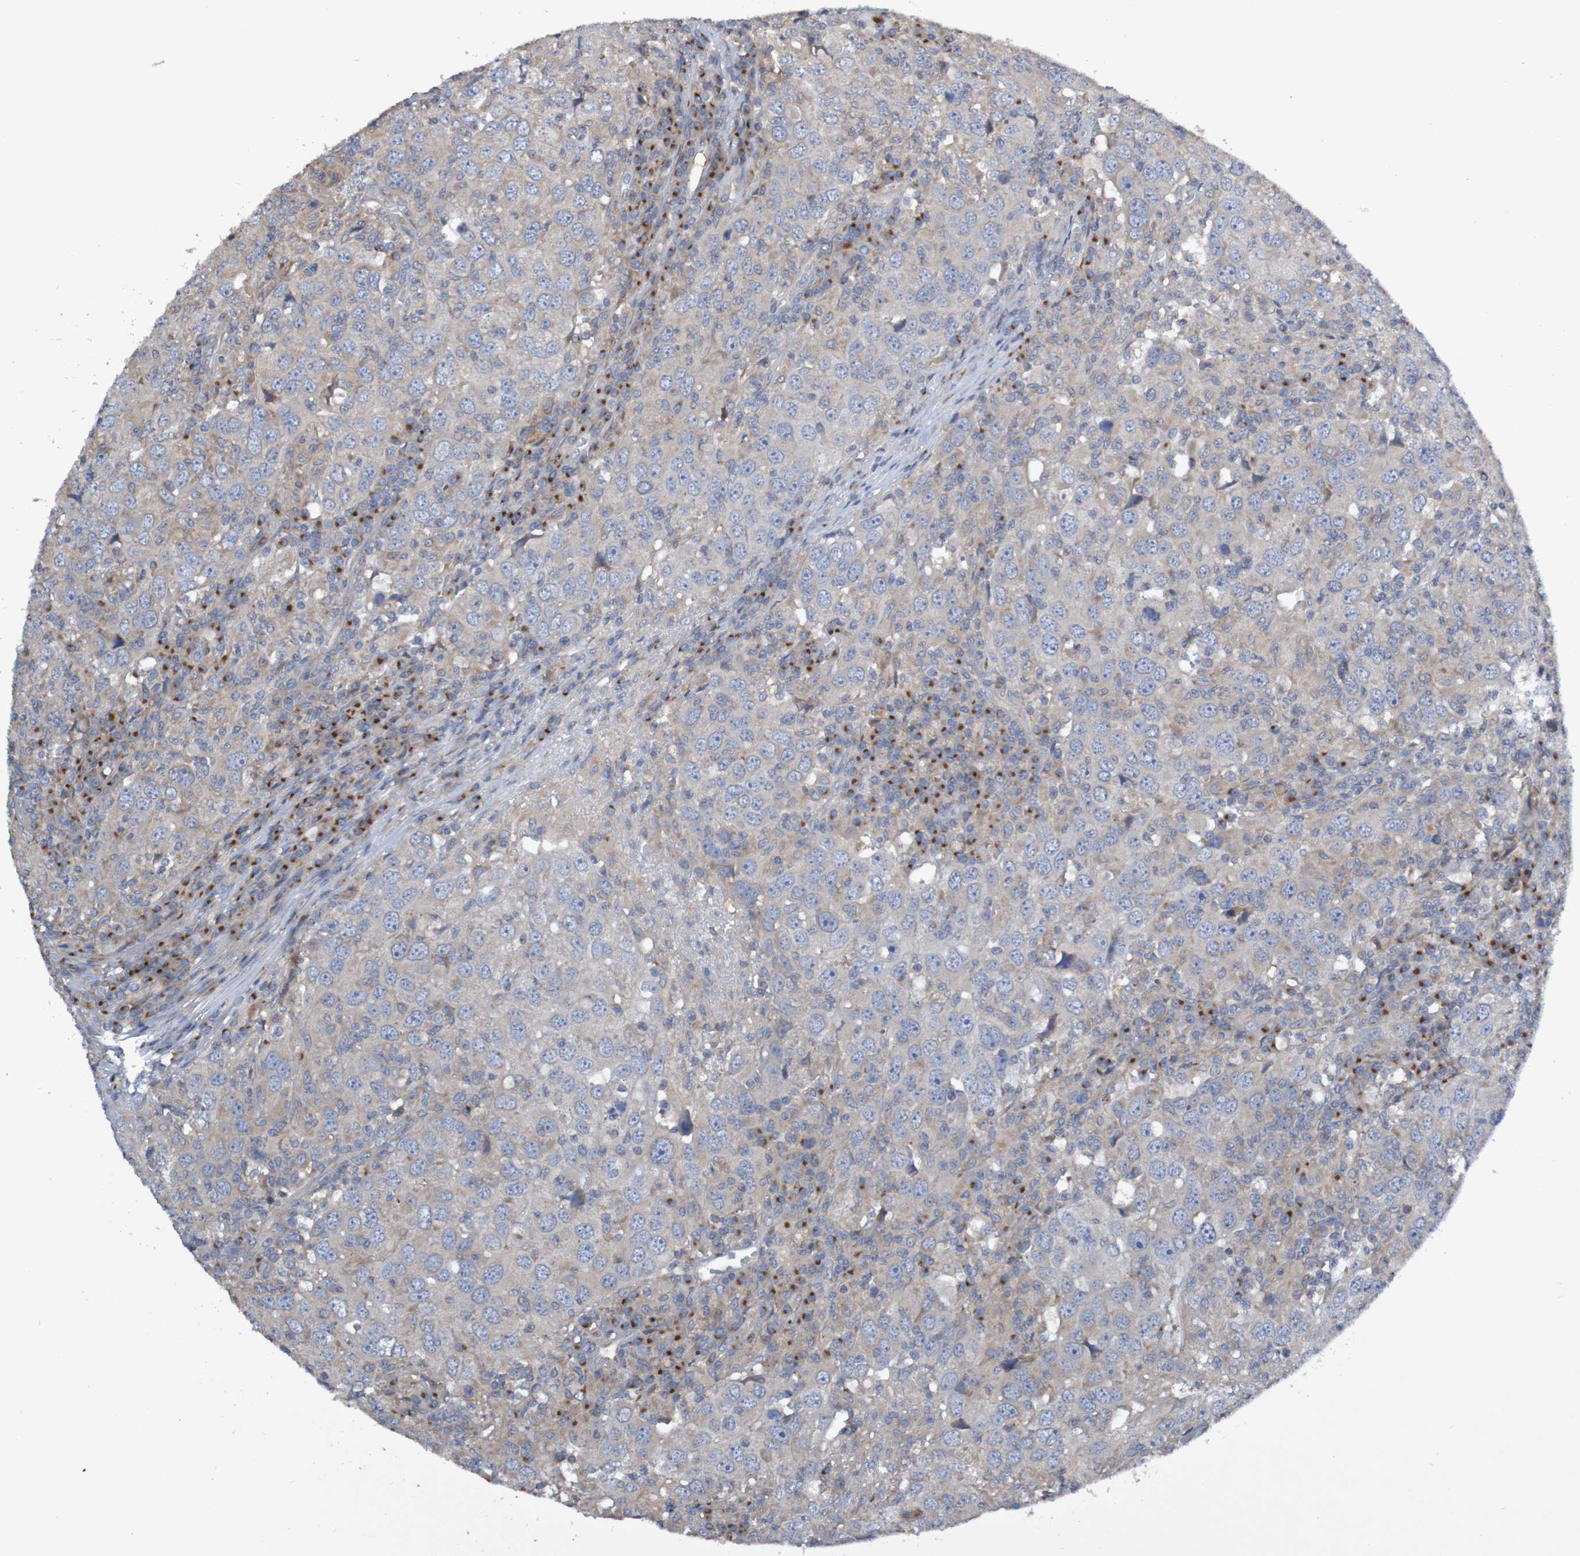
{"staining": {"intensity": "weak", "quantity": ">75%", "location": "cytoplasmic/membranous"}, "tissue": "head and neck cancer", "cell_type": "Tumor cells", "image_type": "cancer", "snomed": [{"axis": "morphology", "description": "Adenocarcinoma, NOS"}, {"axis": "topography", "description": "Salivary gland"}, {"axis": "topography", "description": "Head-Neck"}], "caption": "Head and neck cancer (adenocarcinoma) was stained to show a protein in brown. There is low levels of weak cytoplasmic/membranous staining in about >75% of tumor cells. (Stains: DAB in brown, nuclei in blue, Microscopy: brightfield microscopy at high magnification).", "gene": "LMBRD2", "patient": {"sex": "female", "age": 65}}